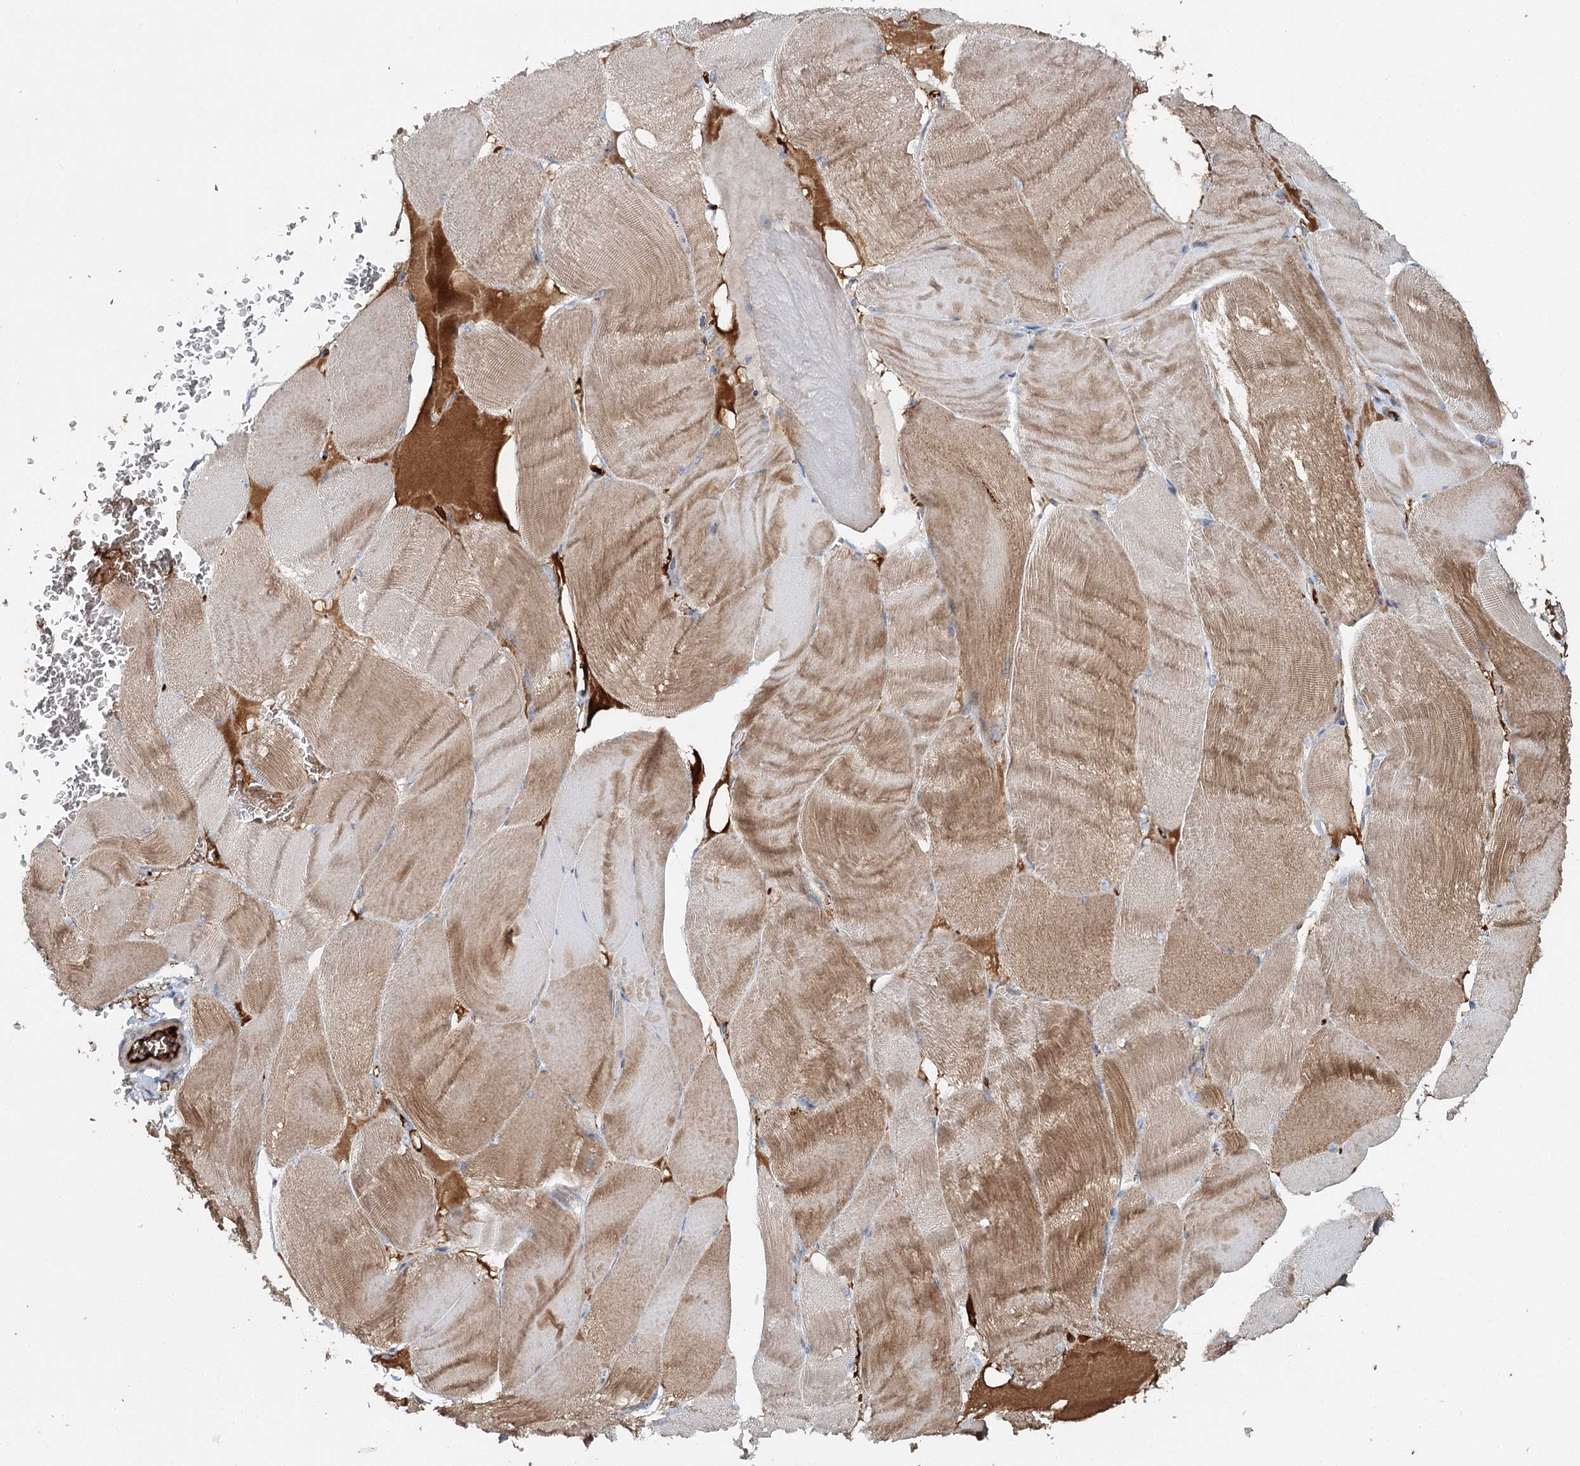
{"staining": {"intensity": "moderate", "quantity": "25%-75%", "location": "cytoplasmic/membranous,nuclear"}, "tissue": "skeletal muscle", "cell_type": "Myocytes", "image_type": "normal", "snomed": [{"axis": "morphology", "description": "Normal tissue, NOS"}, {"axis": "morphology", "description": "Basal cell carcinoma"}, {"axis": "topography", "description": "Skeletal muscle"}], "caption": "Protein analysis of unremarkable skeletal muscle shows moderate cytoplasmic/membranous,nuclear positivity in about 25%-75% of myocytes. Ihc stains the protein of interest in brown and the nuclei are stained blue.", "gene": "ALKBH8", "patient": {"sex": "female", "age": 64}}